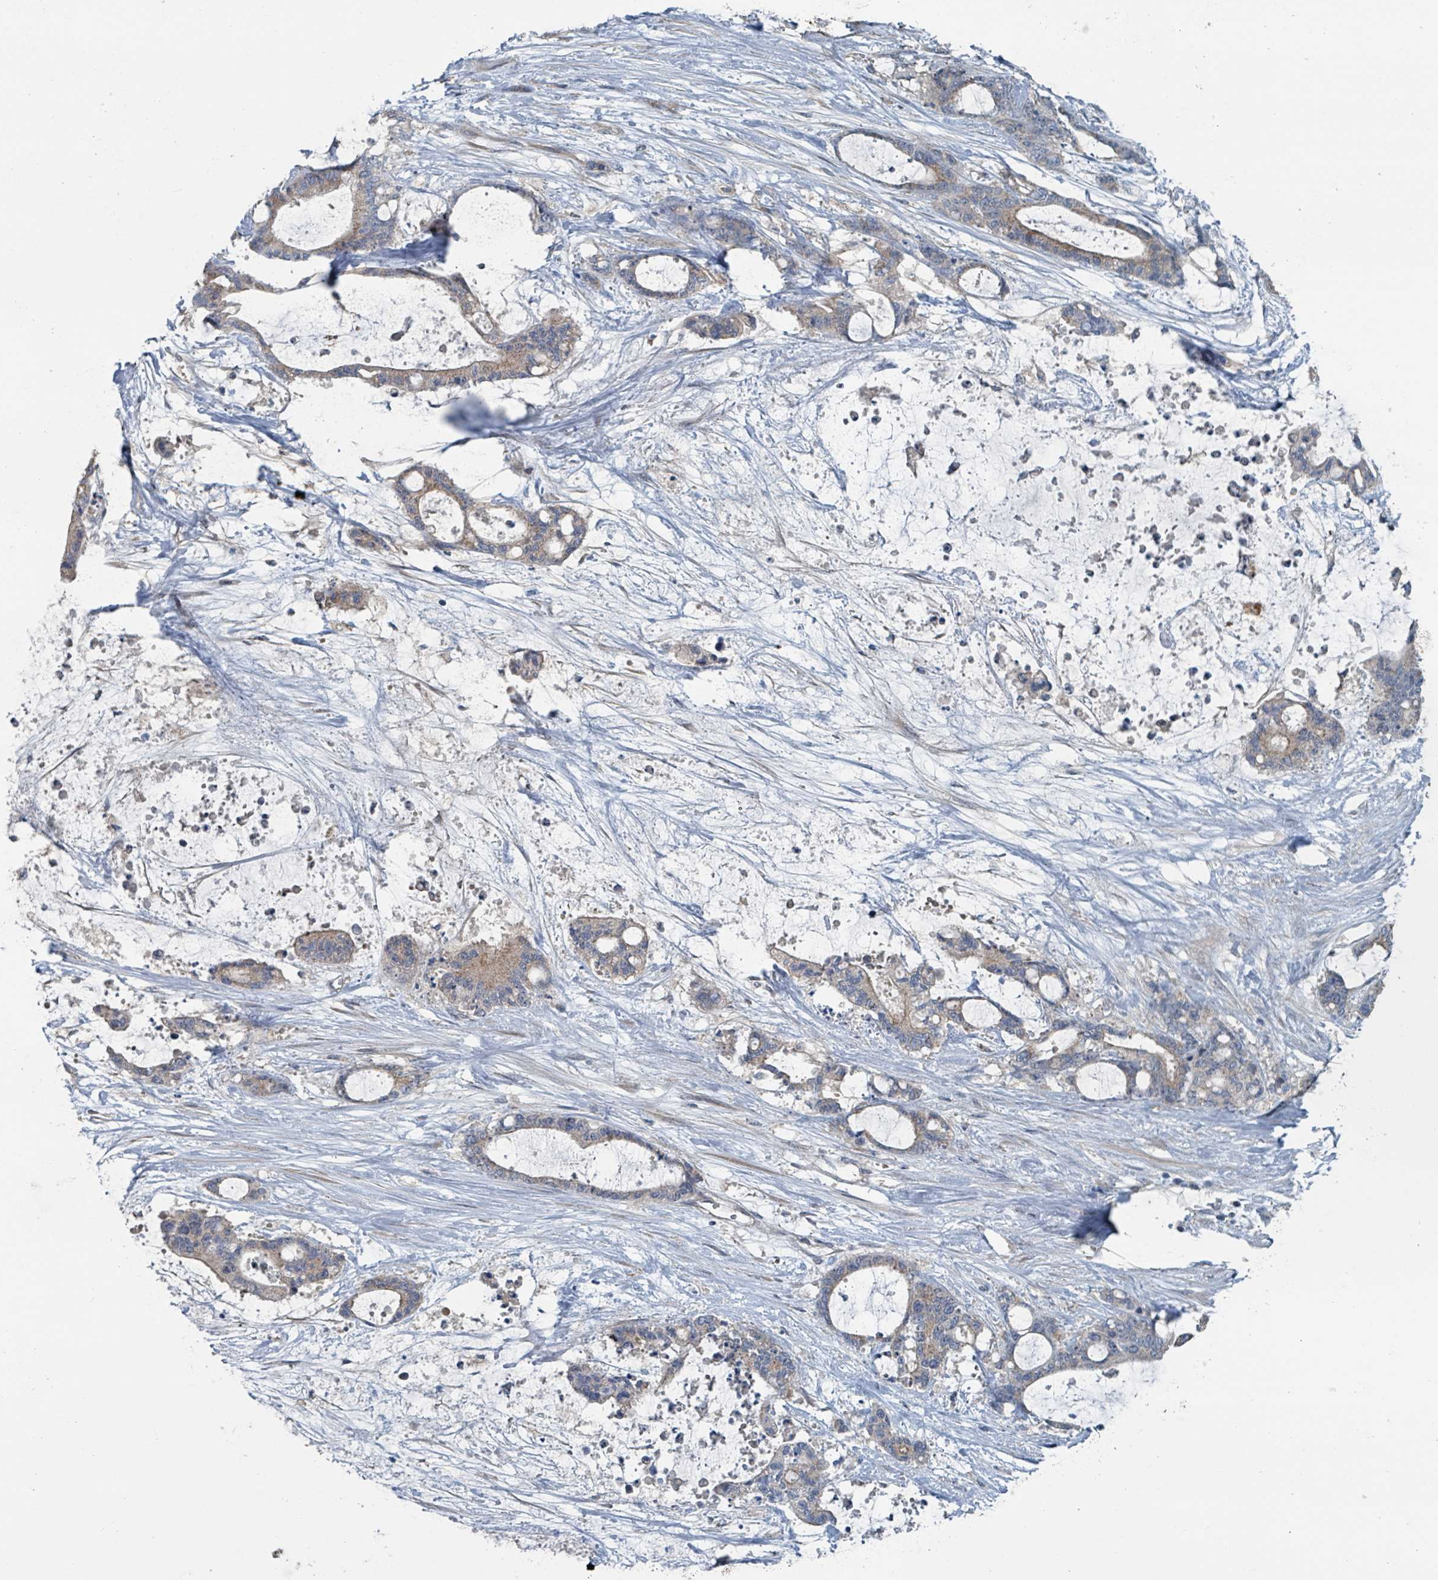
{"staining": {"intensity": "weak", "quantity": "25%-75%", "location": "cytoplasmic/membranous"}, "tissue": "liver cancer", "cell_type": "Tumor cells", "image_type": "cancer", "snomed": [{"axis": "morphology", "description": "Normal tissue, NOS"}, {"axis": "morphology", "description": "Cholangiocarcinoma"}, {"axis": "topography", "description": "Liver"}, {"axis": "topography", "description": "Peripheral nerve tissue"}], "caption": "Brown immunohistochemical staining in cholangiocarcinoma (liver) displays weak cytoplasmic/membranous staining in approximately 25%-75% of tumor cells.", "gene": "ACBD4", "patient": {"sex": "female", "age": 73}}